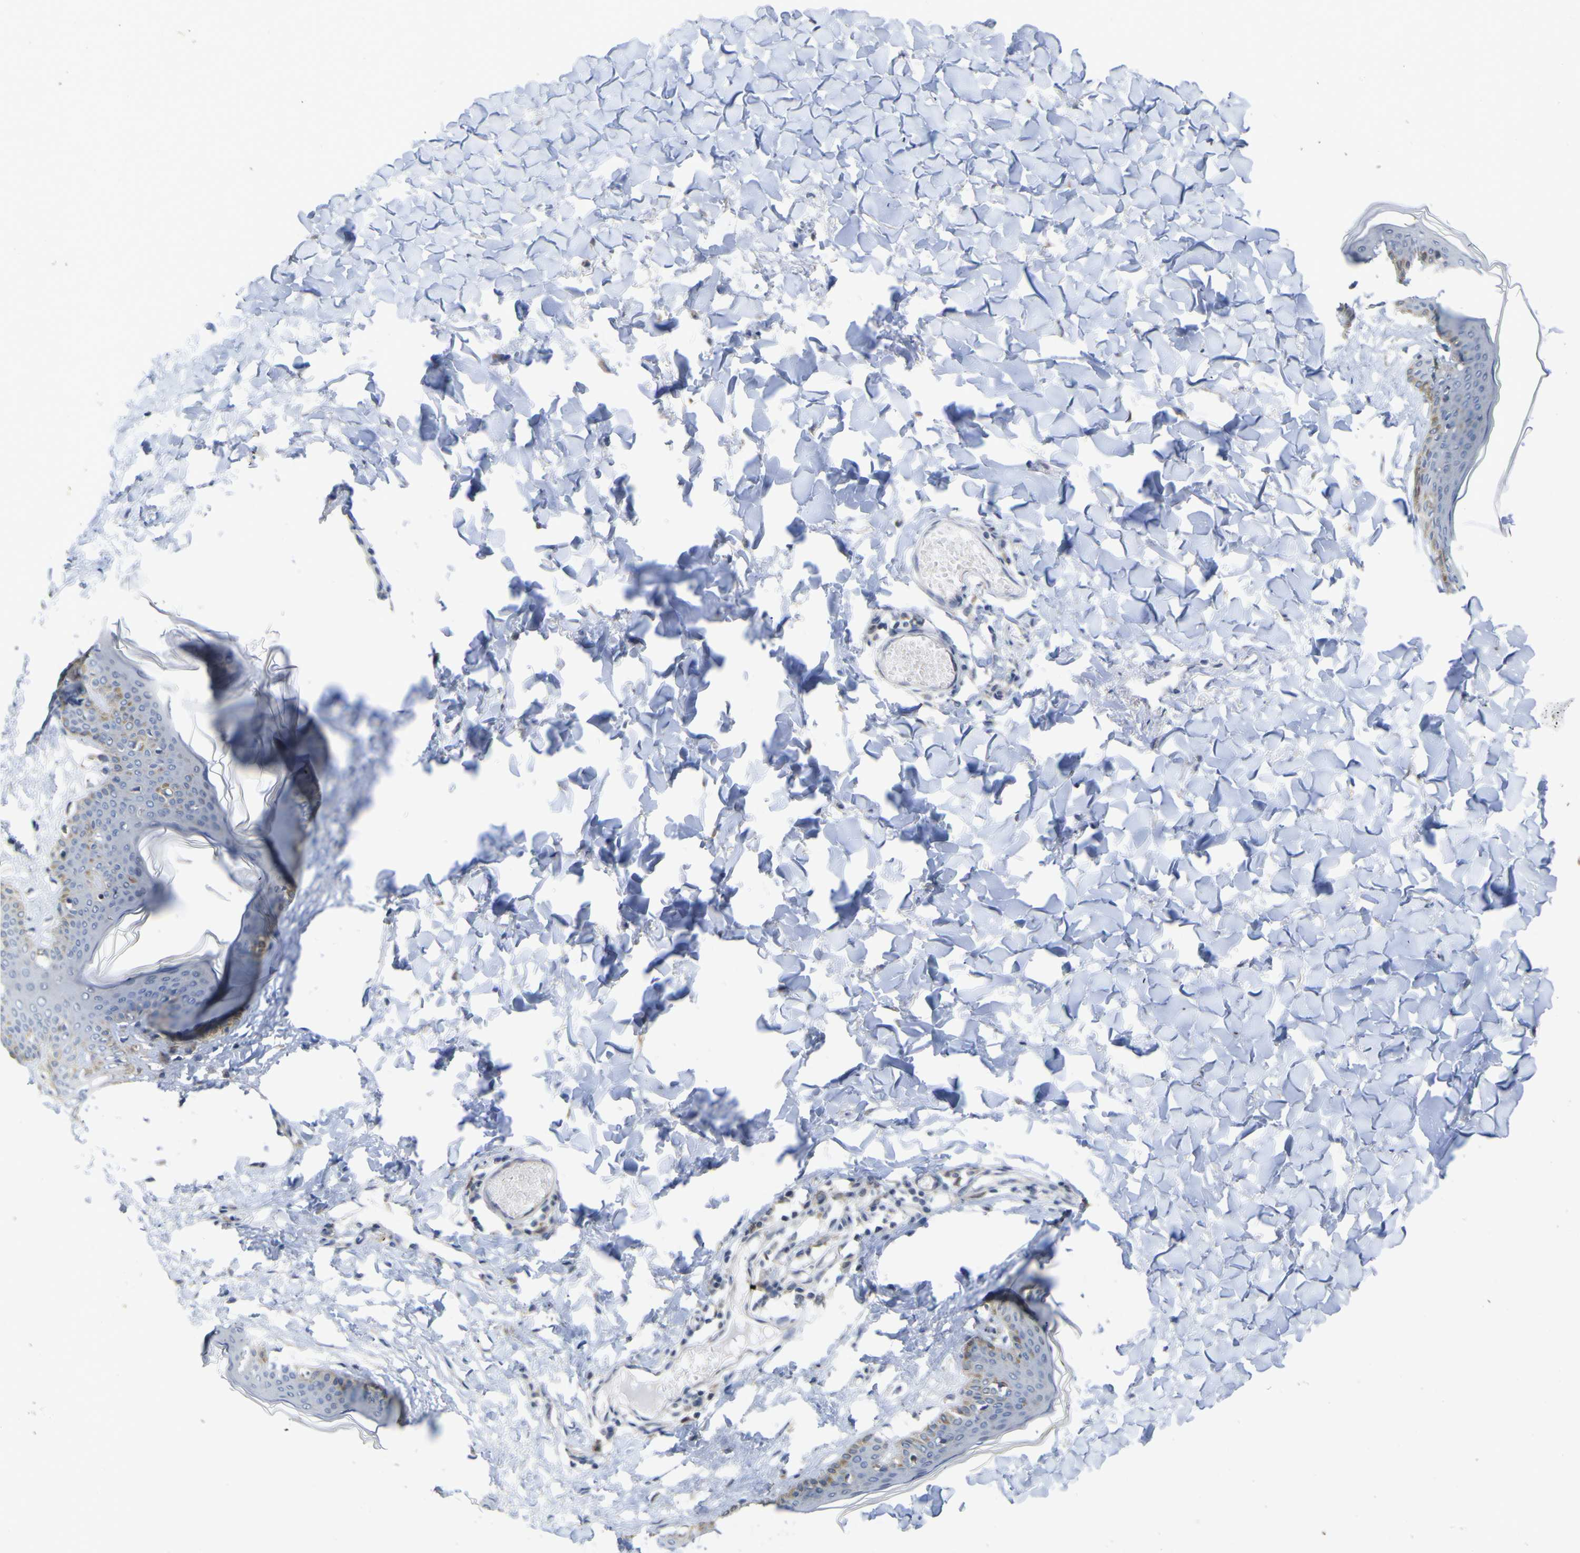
{"staining": {"intensity": "weak", "quantity": ">75%", "location": "cytoplasmic/membranous"}, "tissue": "skin", "cell_type": "Fibroblasts", "image_type": "normal", "snomed": [{"axis": "morphology", "description": "Normal tissue, NOS"}, {"axis": "topography", "description": "Skin"}], "caption": "Immunohistochemistry staining of benign skin, which reveals low levels of weak cytoplasmic/membranous positivity in approximately >75% of fibroblasts indicating weak cytoplasmic/membranous protein staining. The staining was performed using DAB (brown) for protein detection and nuclei were counterstained in hematoxylin (blue).", "gene": "TNFRSF11A", "patient": {"sex": "female", "age": 17}}